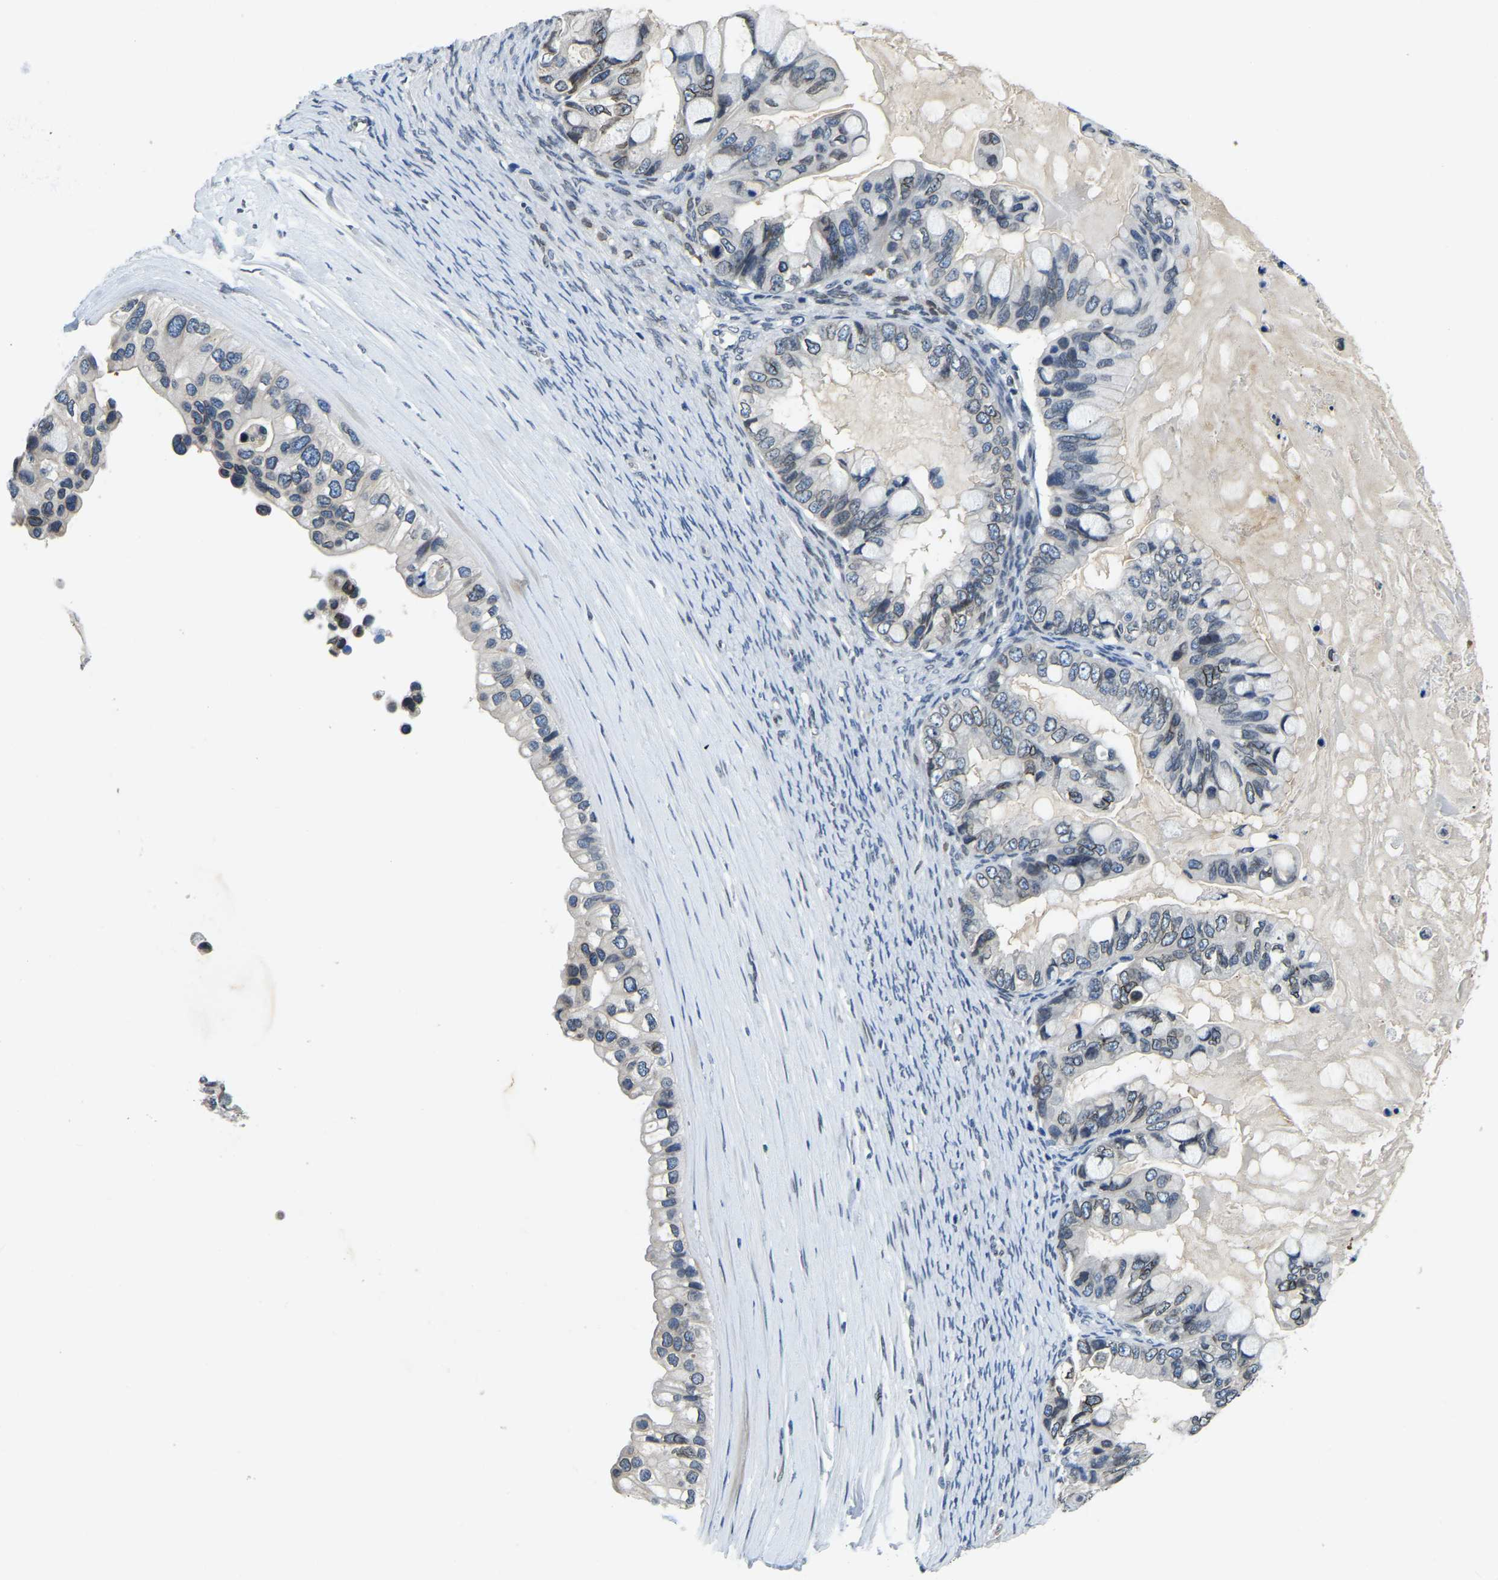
{"staining": {"intensity": "weak", "quantity": ">75%", "location": "cytoplasmic/membranous,nuclear"}, "tissue": "ovarian cancer", "cell_type": "Tumor cells", "image_type": "cancer", "snomed": [{"axis": "morphology", "description": "Cystadenocarcinoma, mucinous, NOS"}, {"axis": "topography", "description": "Ovary"}], "caption": "A brown stain highlights weak cytoplasmic/membranous and nuclear expression of a protein in human ovarian cancer (mucinous cystadenocarcinoma) tumor cells. The staining is performed using DAB brown chromogen to label protein expression. The nuclei are counter-stained blue using hematoxylin.", "gene": "RANBP2", "patient": {"sex": "female", "age": 80}}